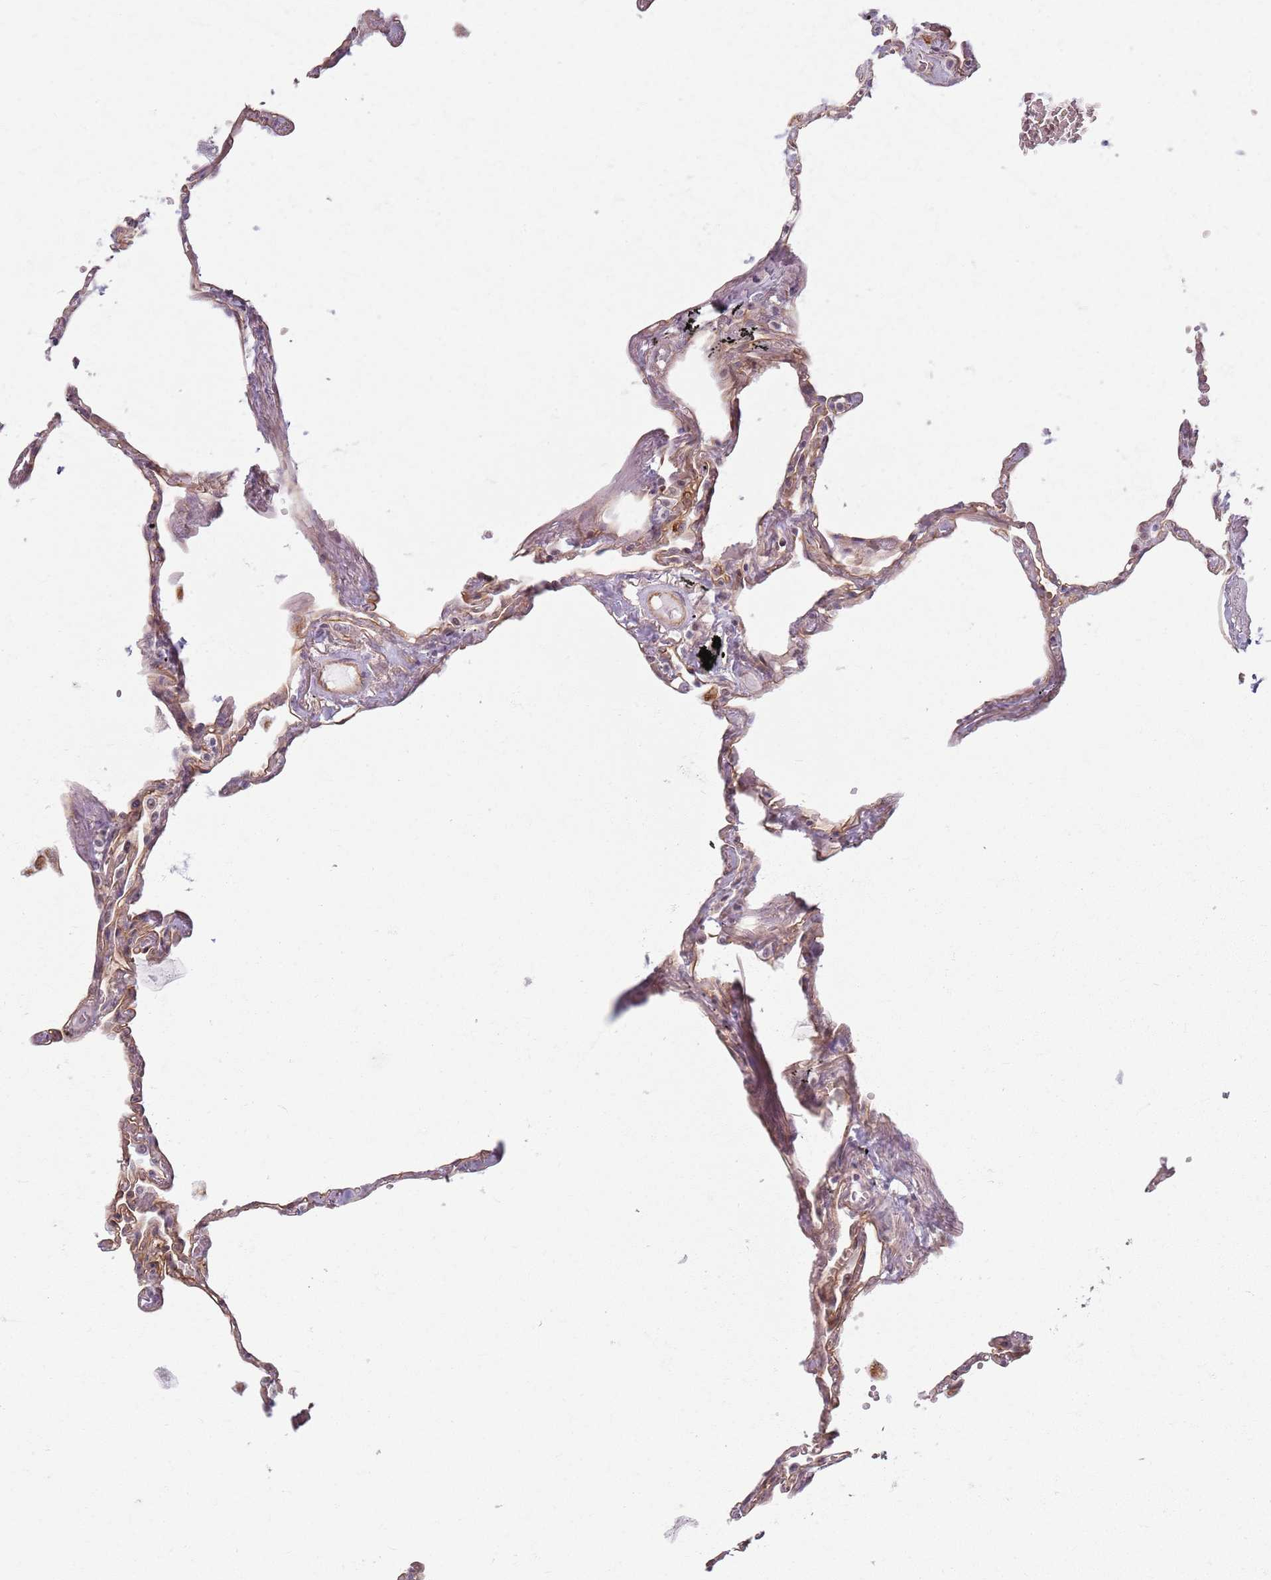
{"staining": {"intensity": "moderate", "quantity": "25%-75%", "location": "cytoplasmic/membranous"}, "tissue": "lung", "cell_type": "Alveolar cells", "image_type": "normal", "snomed": [{"axis": "morphology", "description": "Normal tissue, NOS"}, {"axis": "topography", "description": "Lung"}], "caption": "Lung was stained to show a protein in brown. There is medium levels of moderate cytoplasmic/membranous staining in approximately 25%-75% of alveolar cells. Ihc stains the protein in brown and the nuclei are stained blue.", "gene": "KCNA5", "patient": {"sex": "female", "age": 67}}